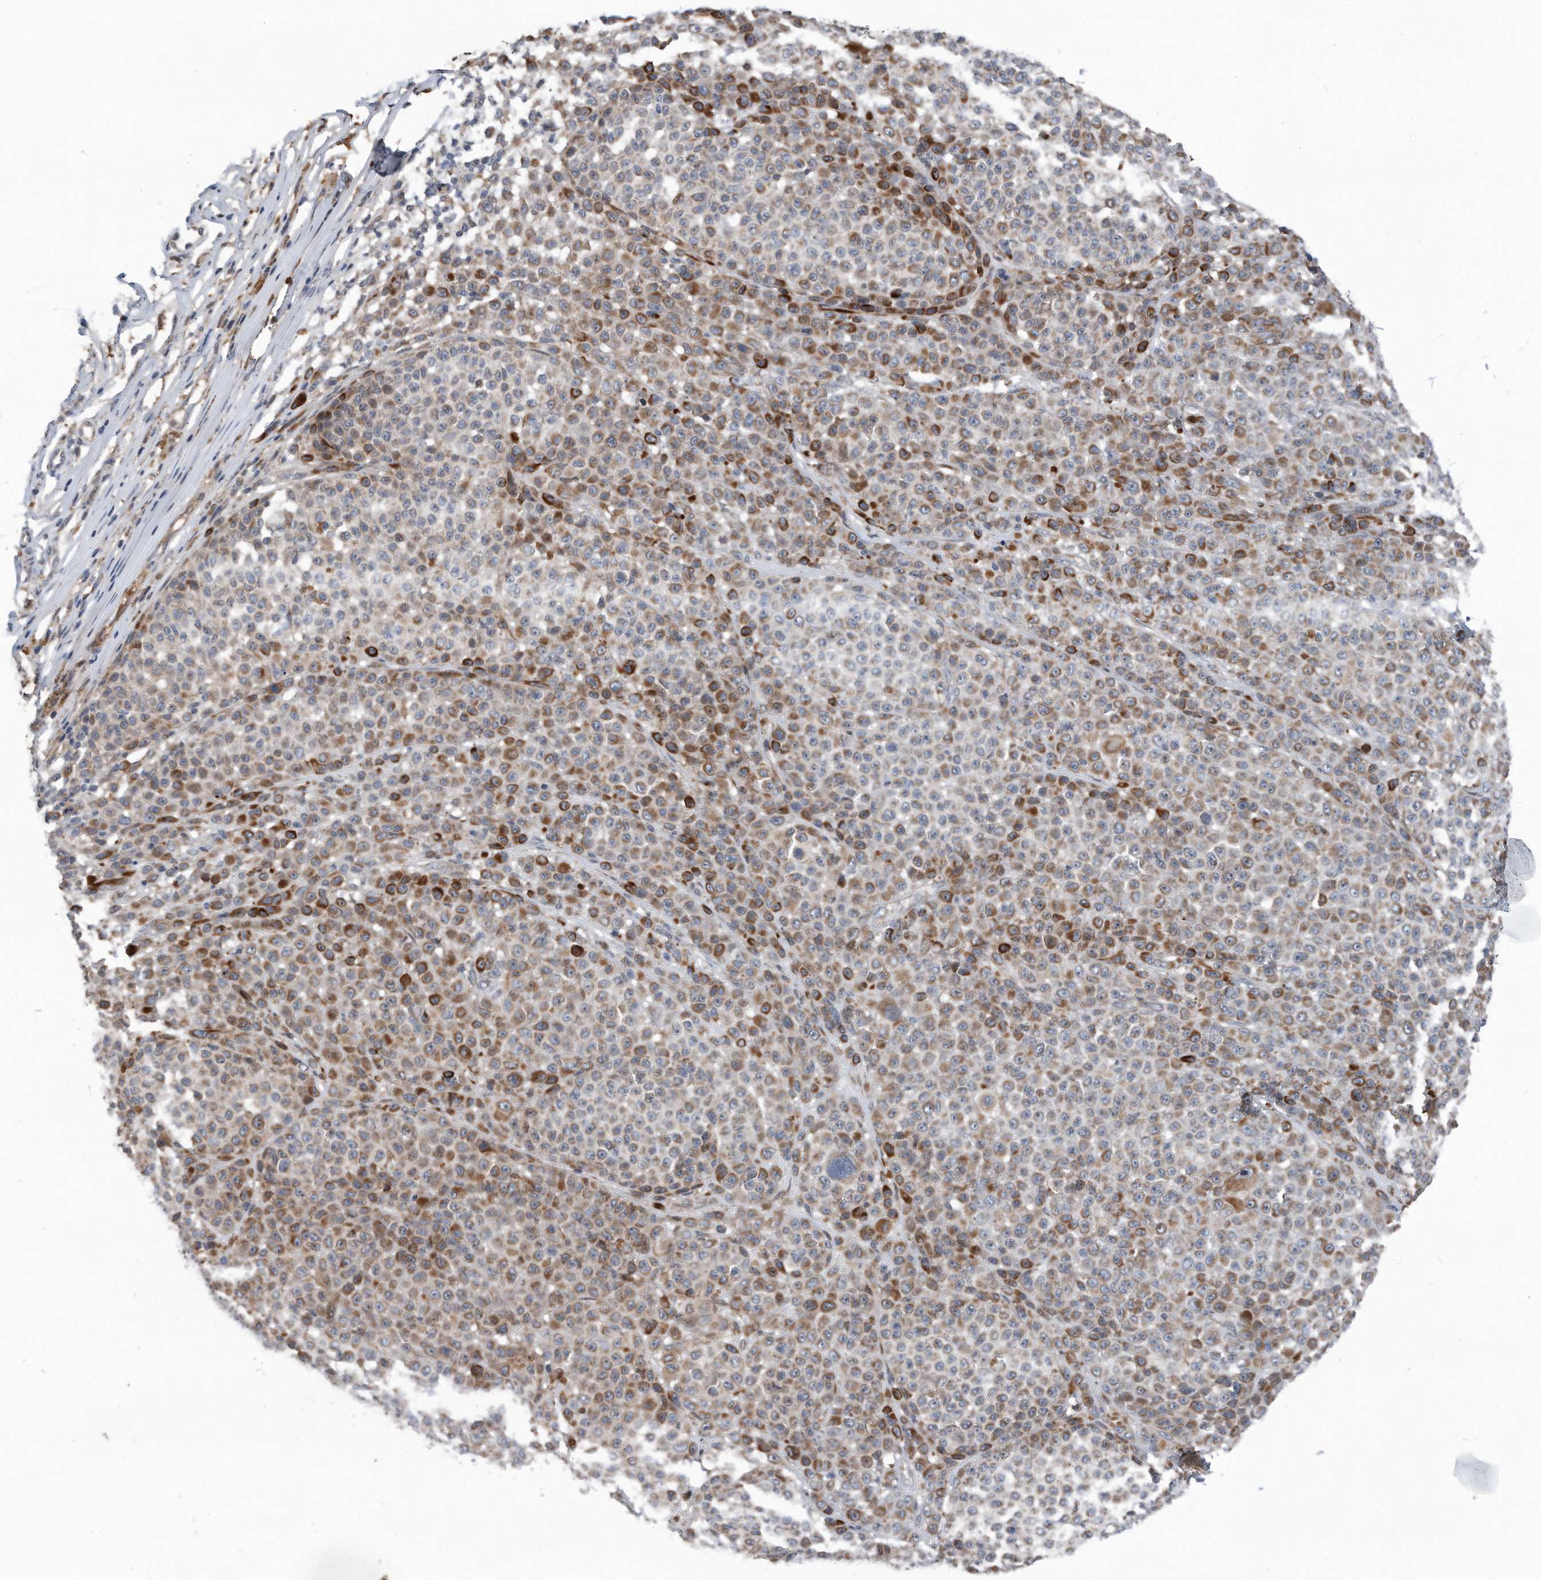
{"staining": {"intensity": "moderate", "quantity": "25%-75%", "location": "cytoplasmic/membranous"}, "tissue": "melanoma", "cell_type": "Tumor cells", "image_type": "cancer", "snomed": [{"axis": "morphology", "description": "Malignant melanoma, NOS"}, {"axis": "topography", "description": "Skin"}], "caption": "Malignant melanoma was stained to show a protein in brown. There is medium levels of moderate cytoplasmic/membranous expression in about 25%-75% of tumor cells.", "gene": "DST", "patient": {"sex": "female", "age": 94}}